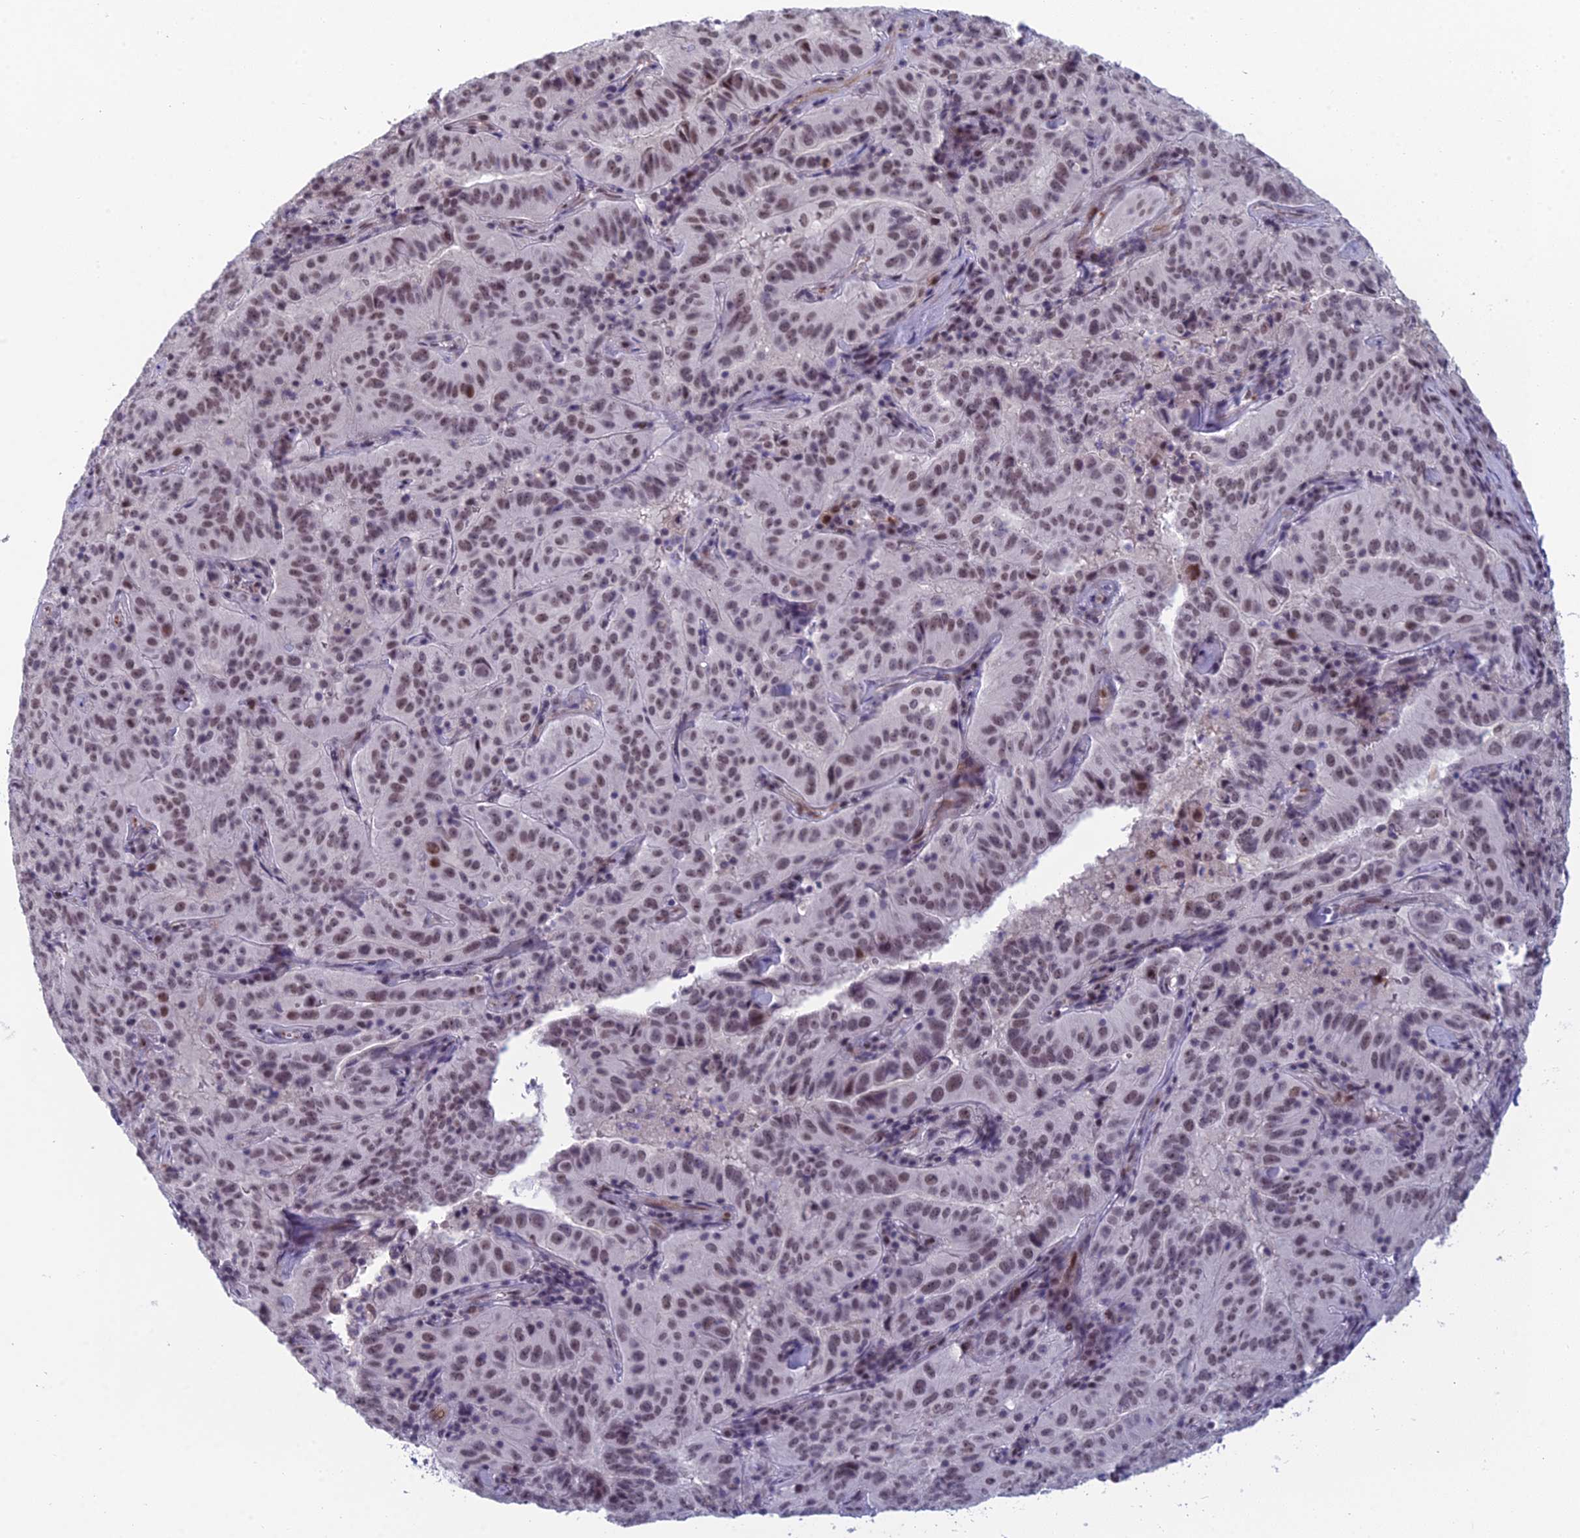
{"staining": {"intensity": "weak", "quantity": "25%-75%", "location": "nuclear"}, "tissue": "pancreatic cancer", "cell_type": "Tumor cells", "image_type": "cancer", "snomed": [{"axis": "morphology", "description": "Adenocarcinoma, NOS"}, {"axis": "topography", "description": "Pancreas"}], "caption": "Pancreatic cancer (adenocarcinoma) stained with a protein marker reveals weak staining in tumor cells.", "gene": "RGS17", "patient": {"sex": "male", "age": 63}}